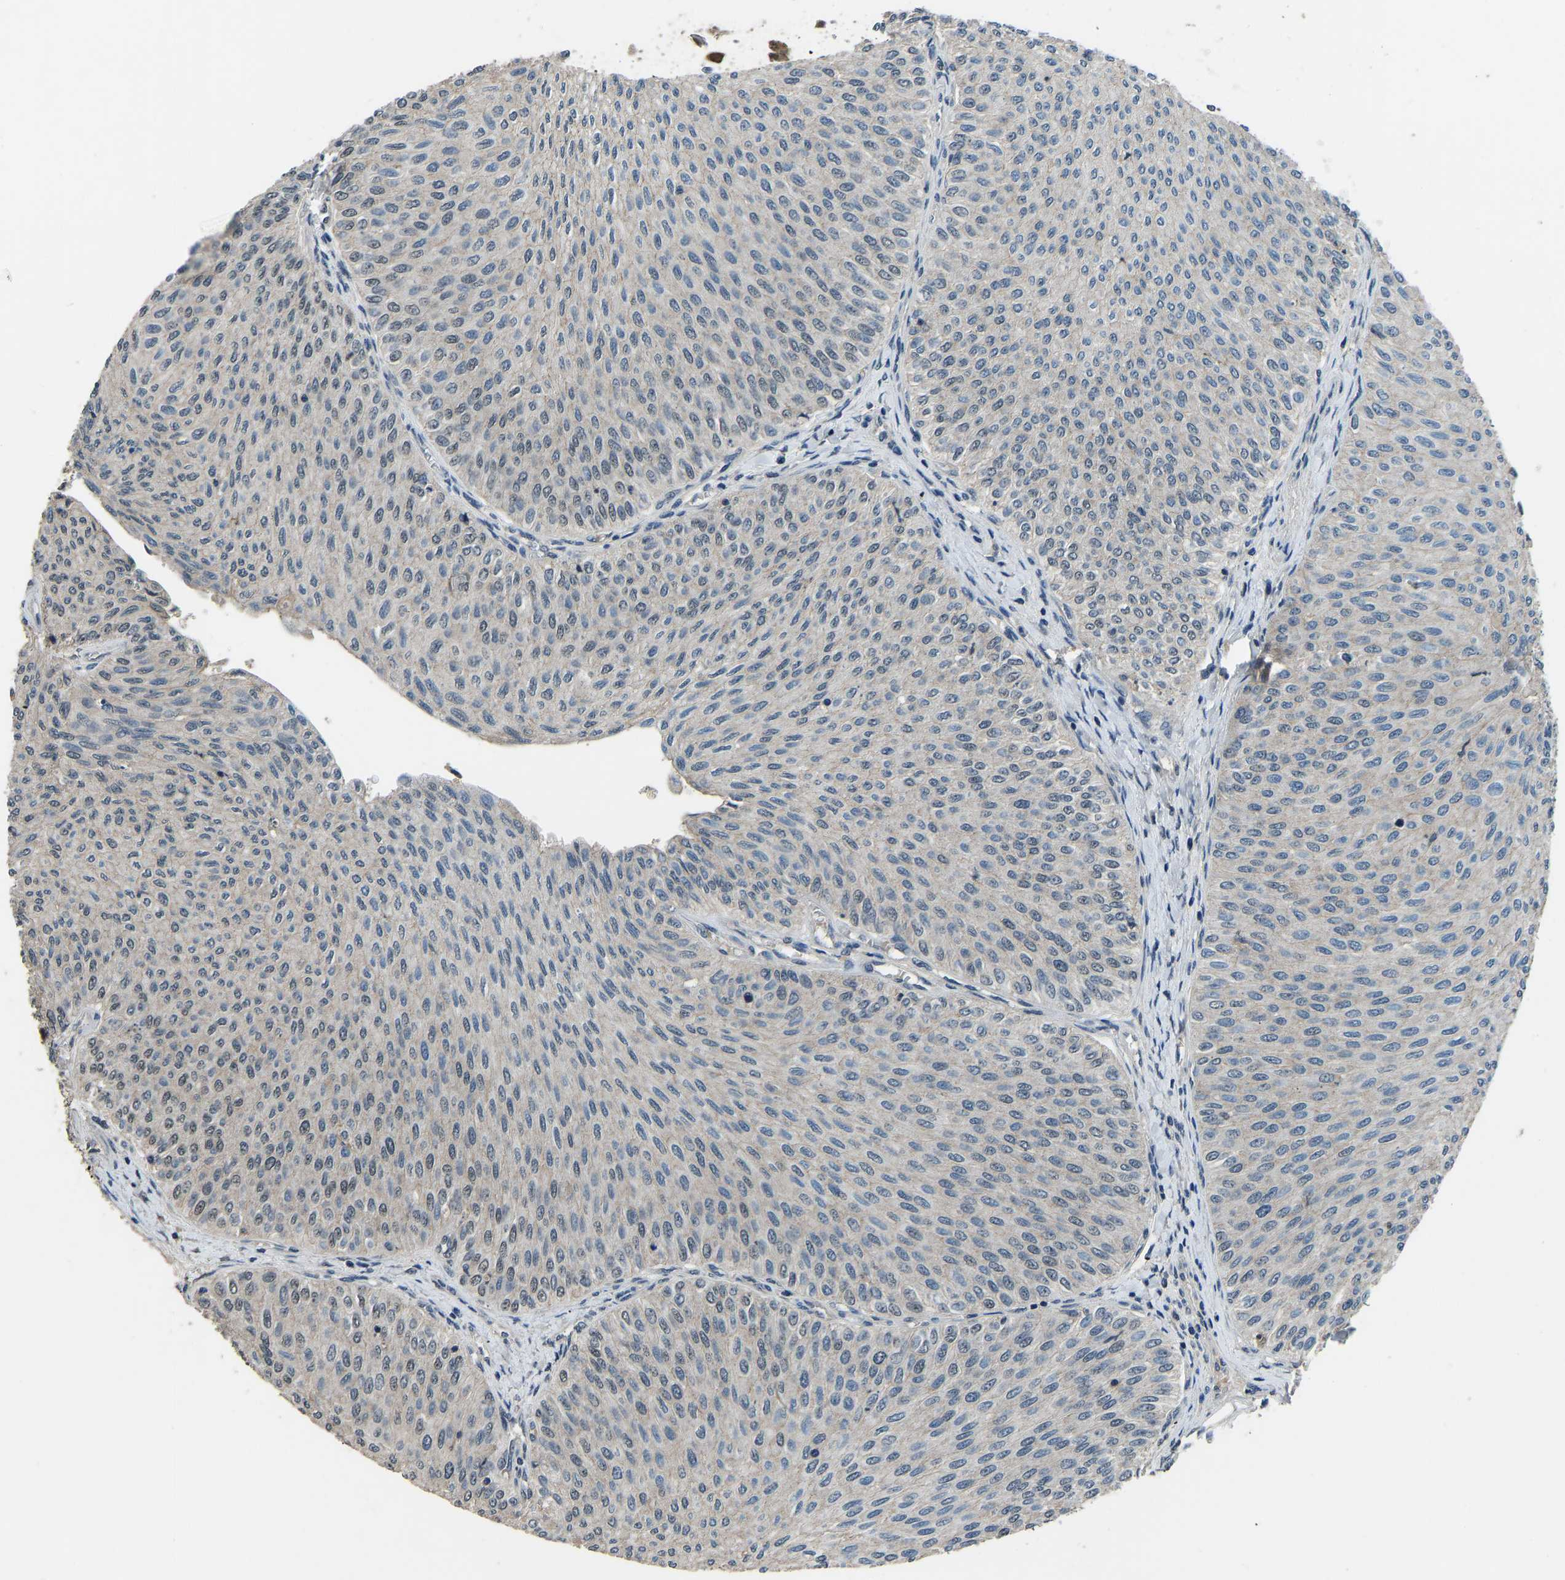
{"staining": {"intensity": "negative", "quantity": "none", "location": "none"}, "tissue": "urothelial cancer", "cell_type": "Tumor cells", "image_type": "cancer", "snomed": [{"axis": "morphology", "description": "Urothelial carcinoma, Low grade"}, {"axis": "topography", "description": "Urinary bladder"}], "caption": "Photomicrograph shows no protein positivity in tumor cells of low-grade urothelial carcinoma tissue.", "gene": "TOX4", "patient": {"sex": "male", "age": 78}}